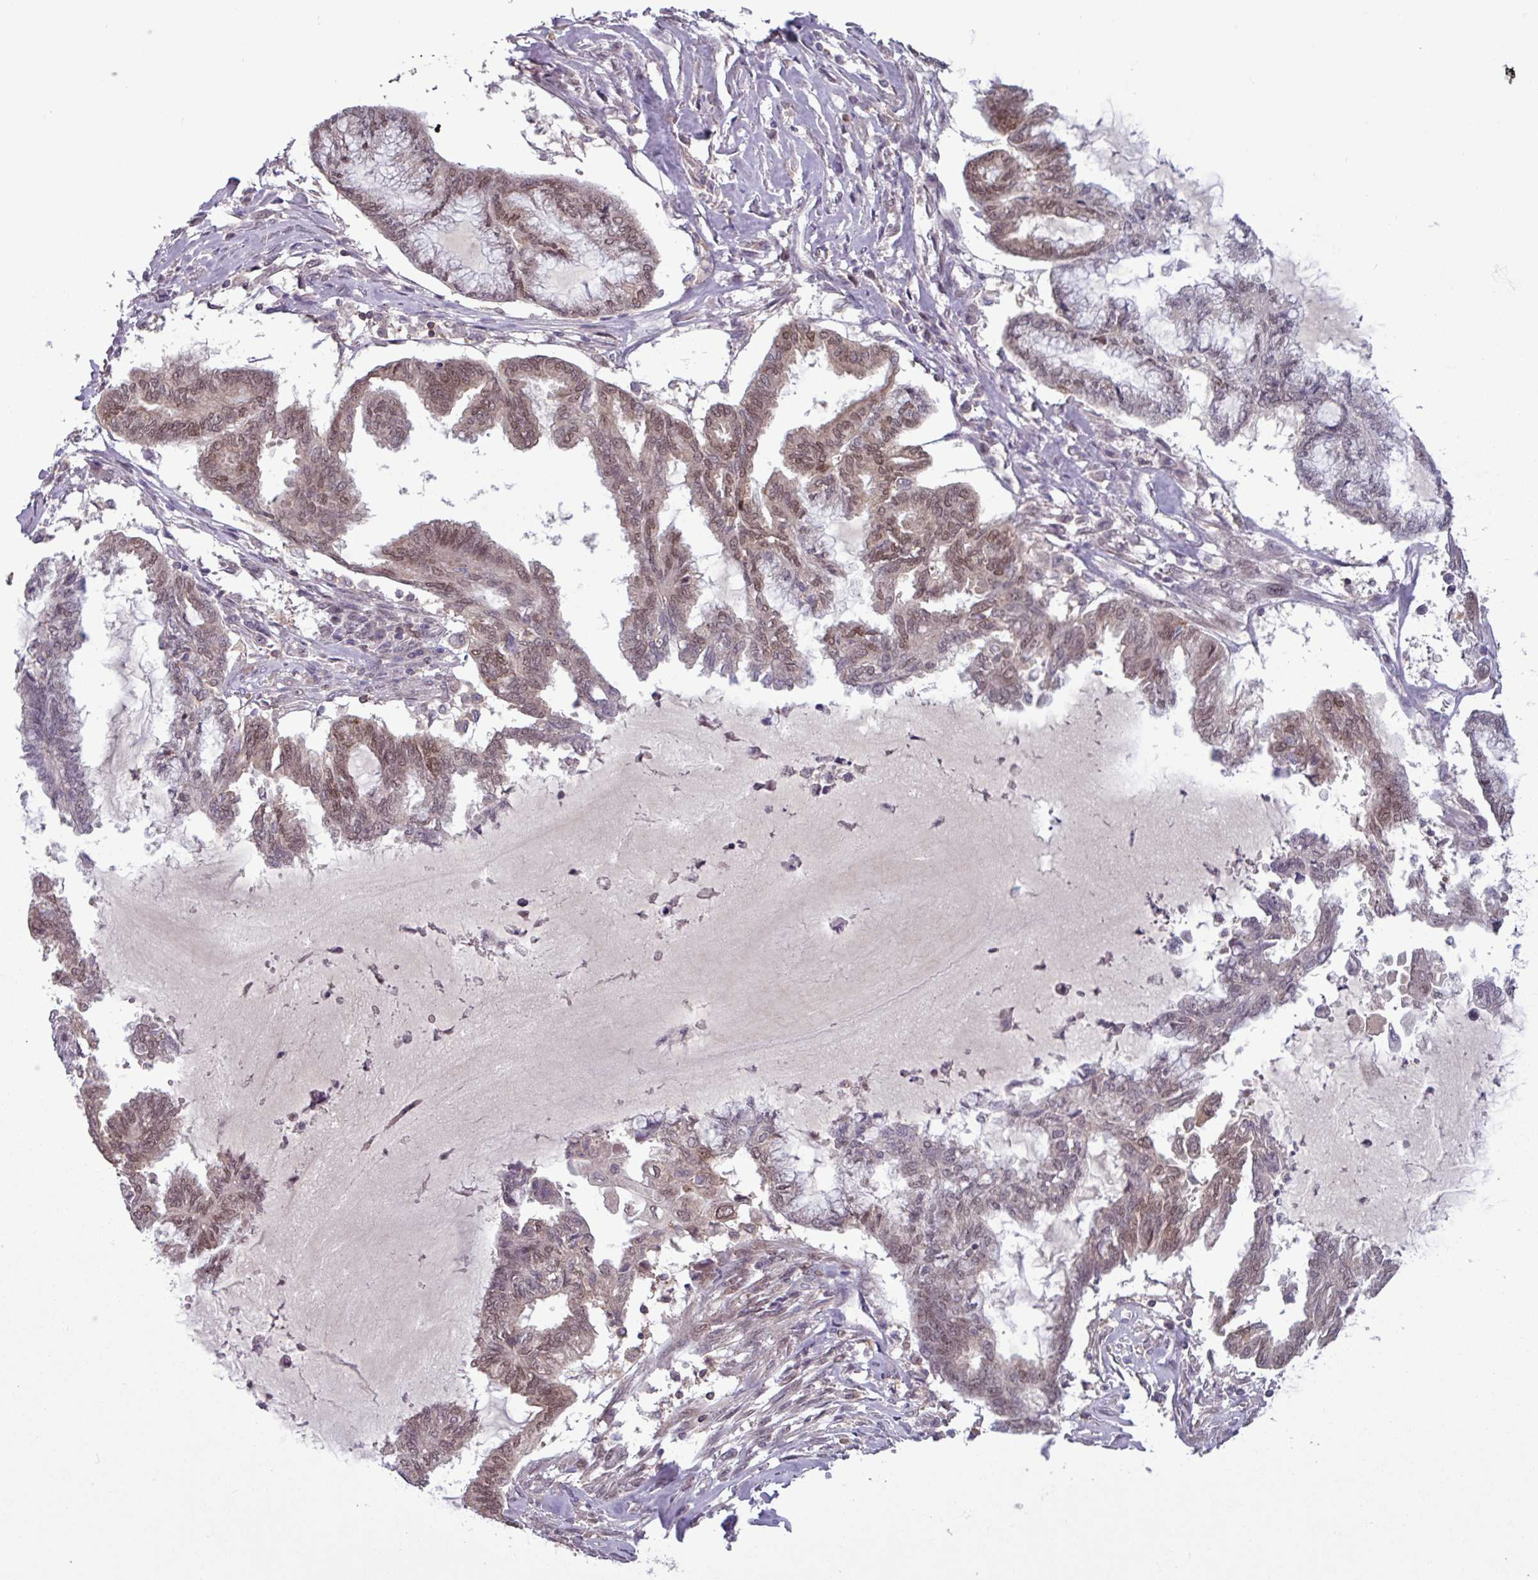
{"staining": {"intensity": "moderate", "quantity": "25%-75%", "location": "nuclear"}, "tissue": "endometrial cancer", "cell_type": "Tumor cells", "image_type": "cancer", "snomed": [{"axis": "morphology", "description": "Adenocarcinoma, NOS"}, {"axis": "topography", "description": "Endometrium"}], "caption": "IHC of human endometrial cancer (adenocarcinoma) exhibits medium levels of moderate nuclear expression in approximately 25%-75% of tumor cells.", "gene": "PRRX1", "patient": {"sex": "female", "age": 86}}